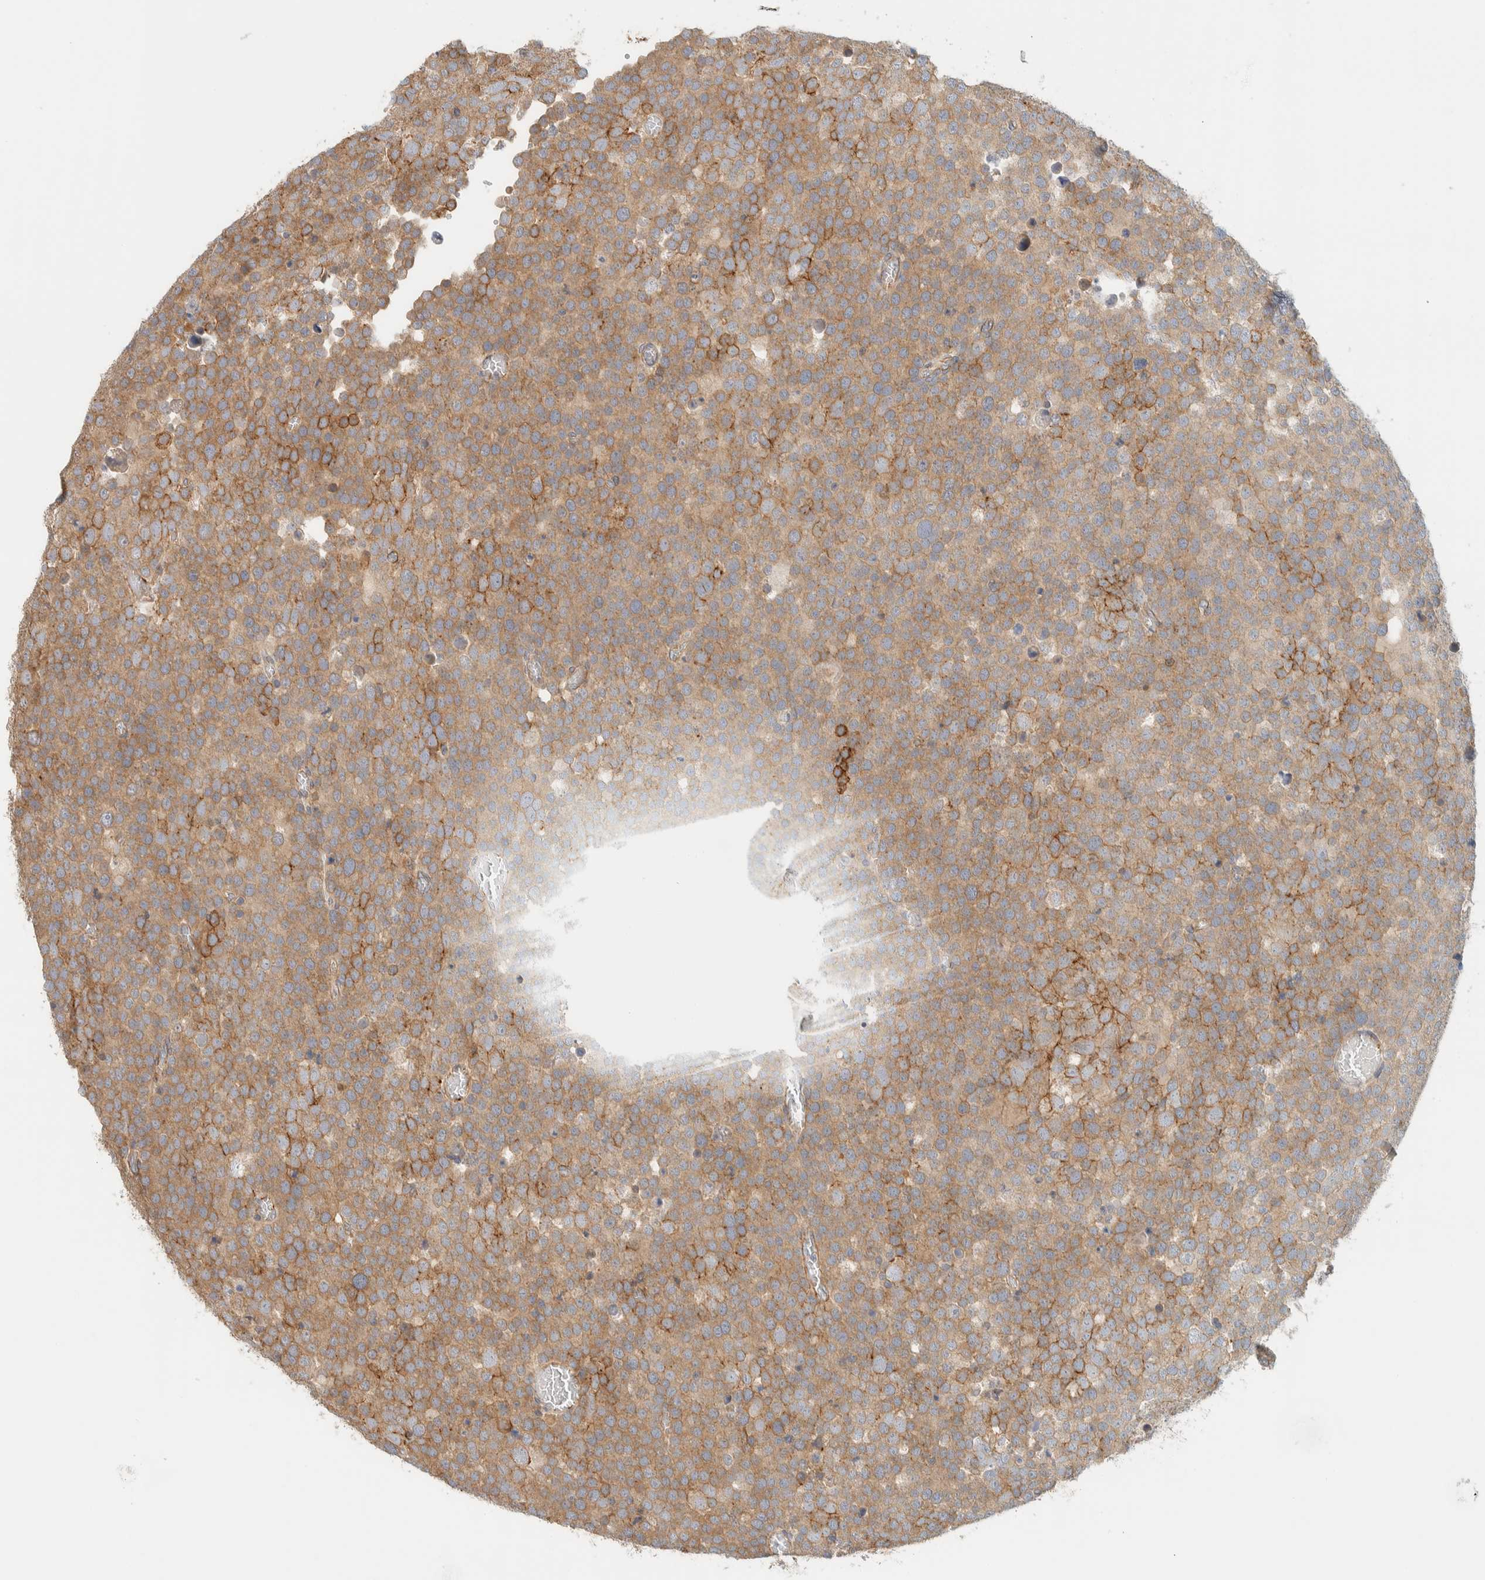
{"staining": {"intensity": "moderate", "quantity": ">75%", "location": "cytoplasmic/membranous"}, "tissue": "testis cancer", "cell_type": "Tumor cells", "image_type": "cancer", "snomed": [{"axis": "morphology", "description": "Seminoma, NOS"}, {"axis": "topography", "description": "Testis"}], "caption": "An image of testis cancer (seminoma) stained for a protein shows moderate cytoplasmic/membranous brown staining in tumor cells. The staining was performed using DAB, with brown indicating positive protein expression. Nuclei are stained blue with hematoxylin.", "gene": "LIMA1", "patient": {"sex": "male", "age": 71}}